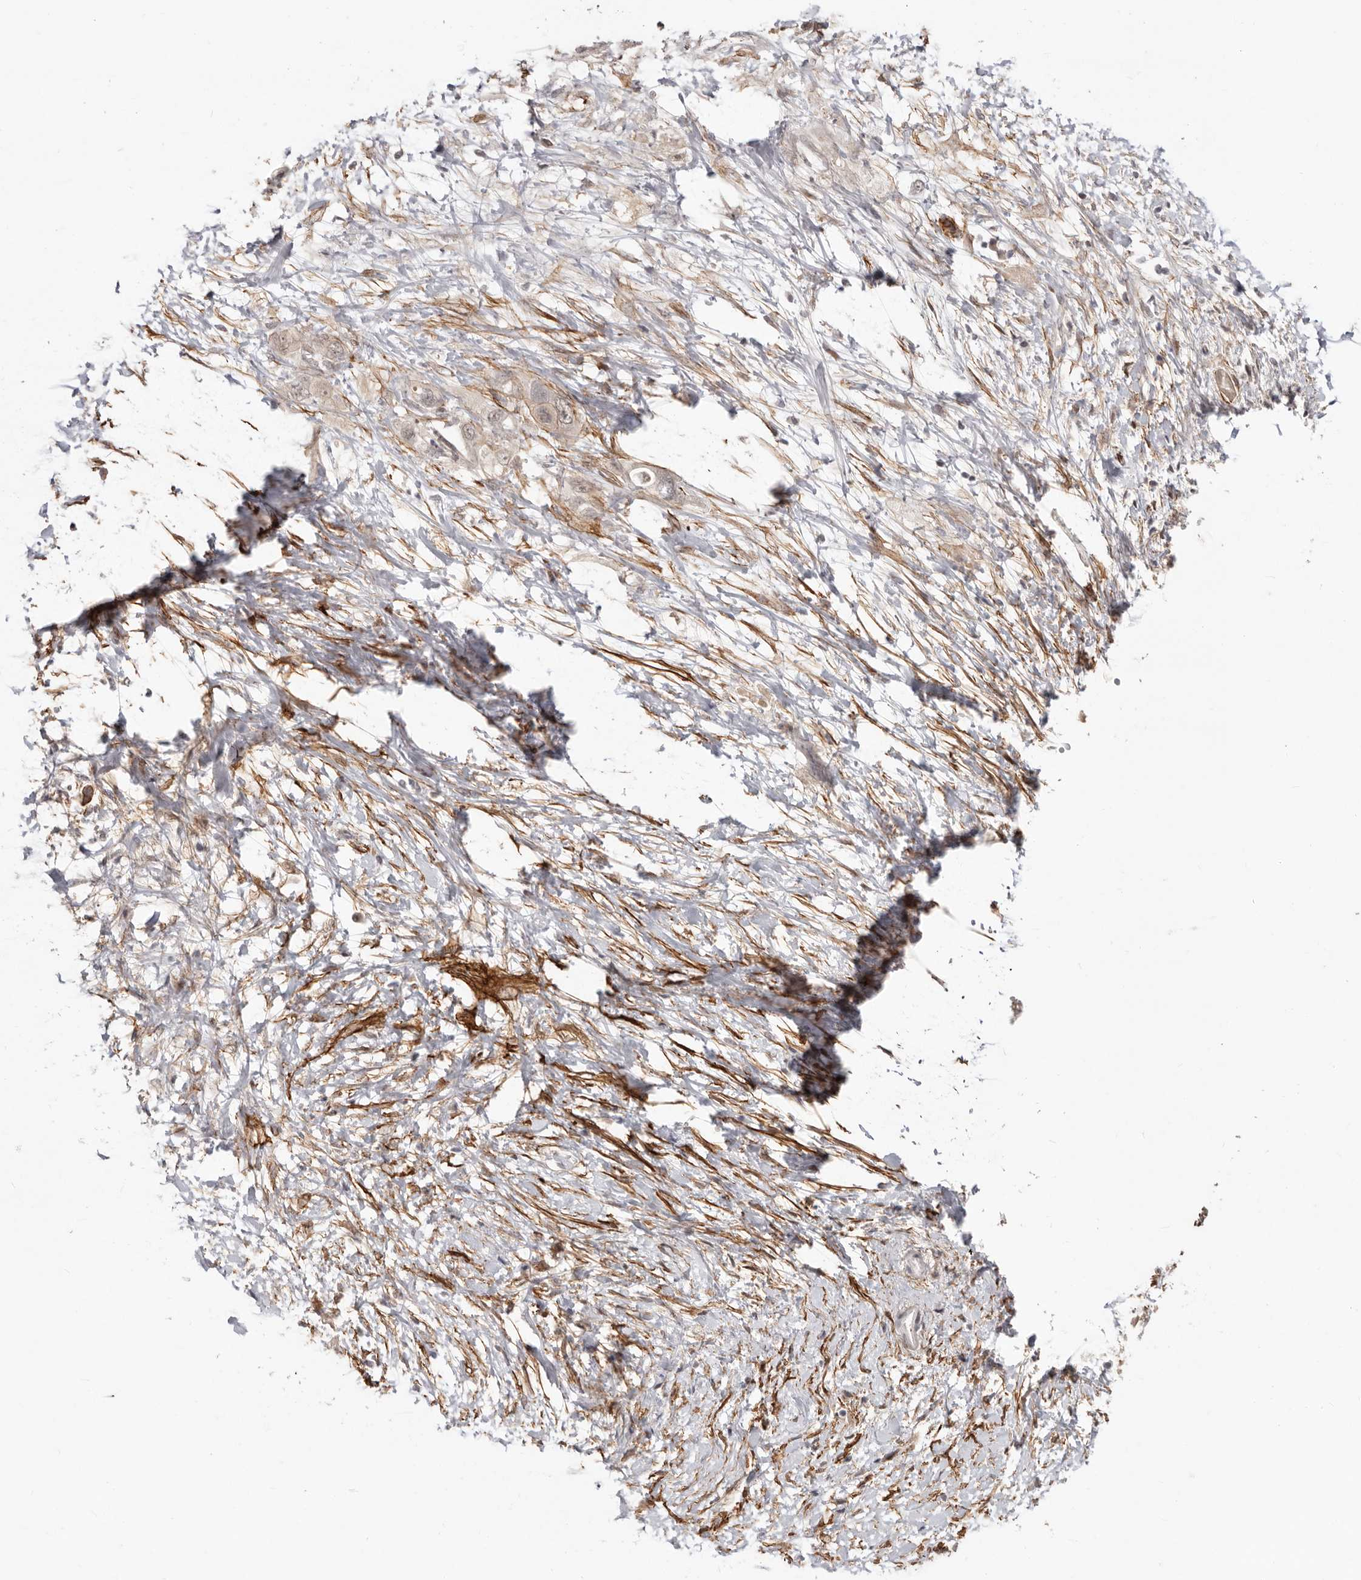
{"staining": {"intensity": "weak", "quantity": ">75%", "location": "cytoplasmic/membranous"}, "tissue": "pancreatic cancer", "cell_type": "Tumor cells", "image_type": "cancer", "snomed": [{"axis": "morphology", "description": "Adenocarcinoma, NOS"}, {"axis": "topography", "description": "Pancreas"}], "caption": "Protein expression analysis of human adenocarcinoma (pancreatic) reveals weak cytoplasmic/membranous staining in approximately >75% of tumor cells.", "gene": "SZT2", "patient": {"sex": "female", "age": 56}}